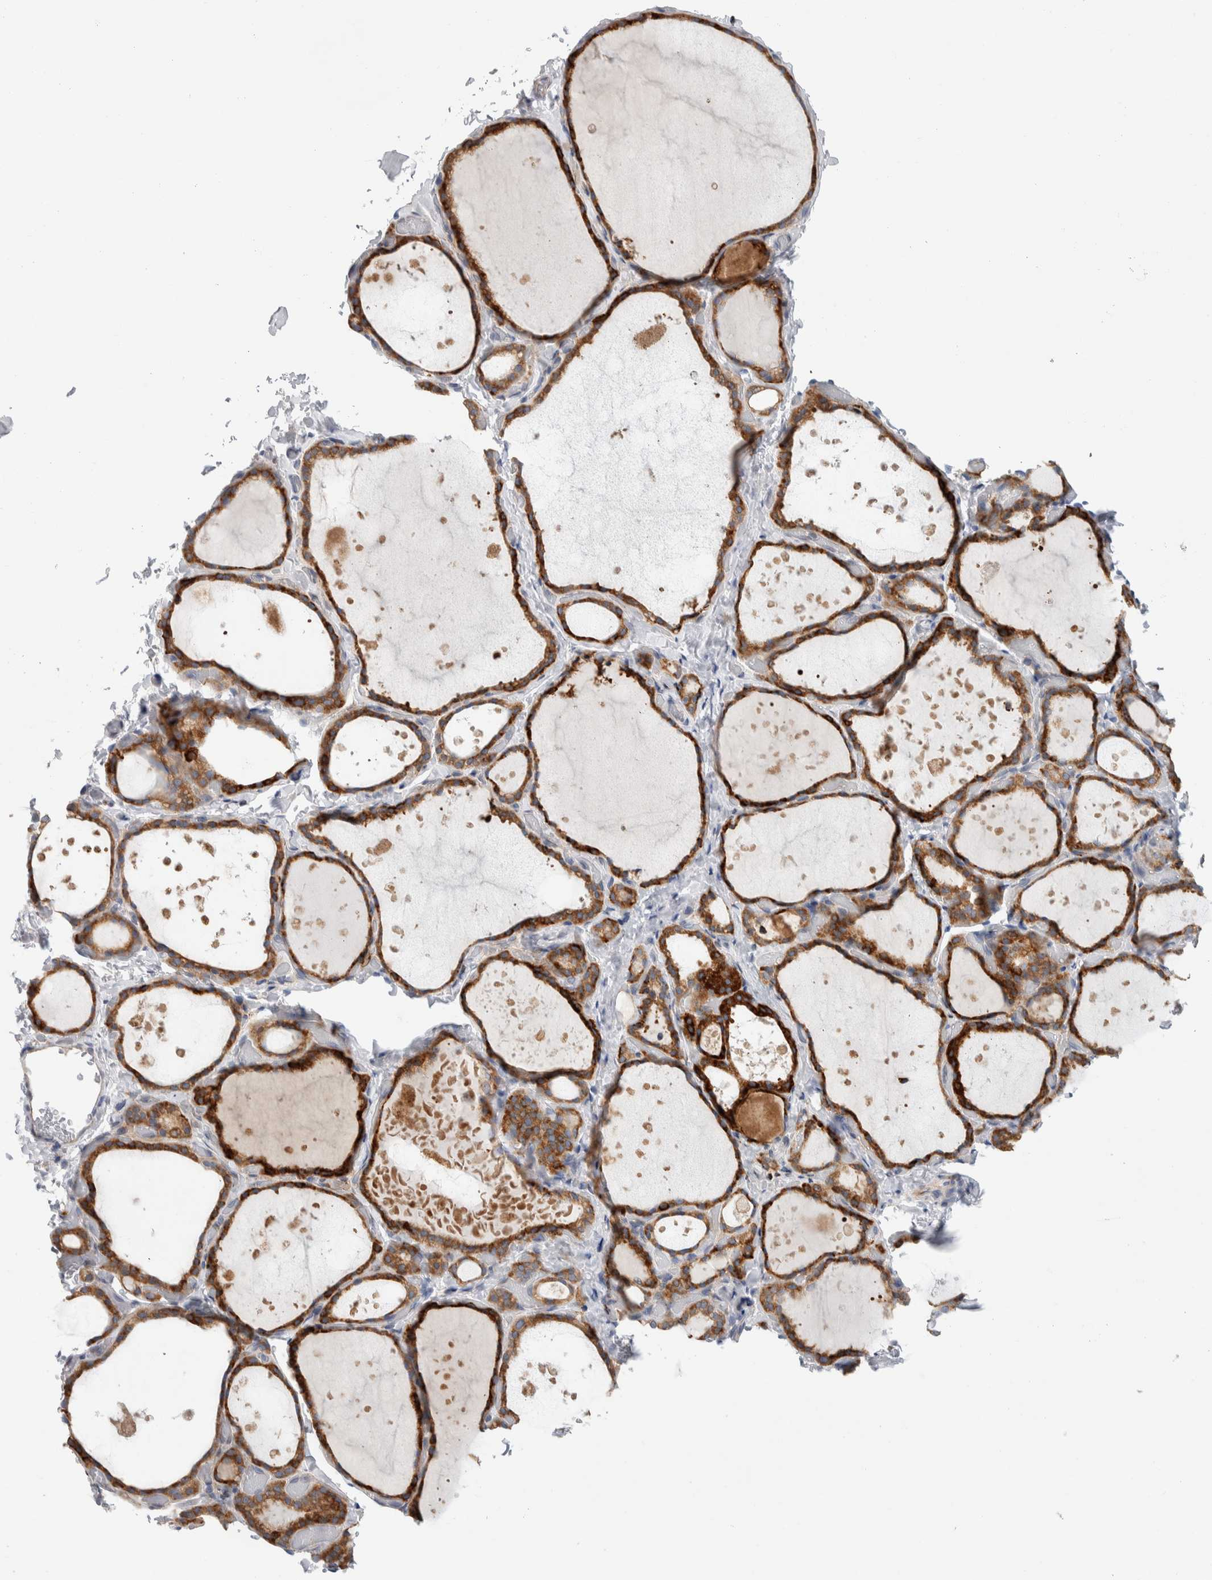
{"staining": {"intensity": "strong", "quantity": ">75%", "location": "cytoplasmic/membranous"}, "tissue": "thyroid gland", "cell_type": "Glandular cells", "image_type": "normal", "snomed": [{"axis": "morphology", "description": "Normal tissue, NOS"}, {"axis": "topography", "description": "Thyroid gland"}], "caption": "Protein staining by immunohistochemistry reveals strong cytoplasmic/membranous positivity in approximately >75% of glandular cells in unremarkable thyroid gland.", "gene": "ENGASE", "patient": {"sex": "female", "age": 44}}